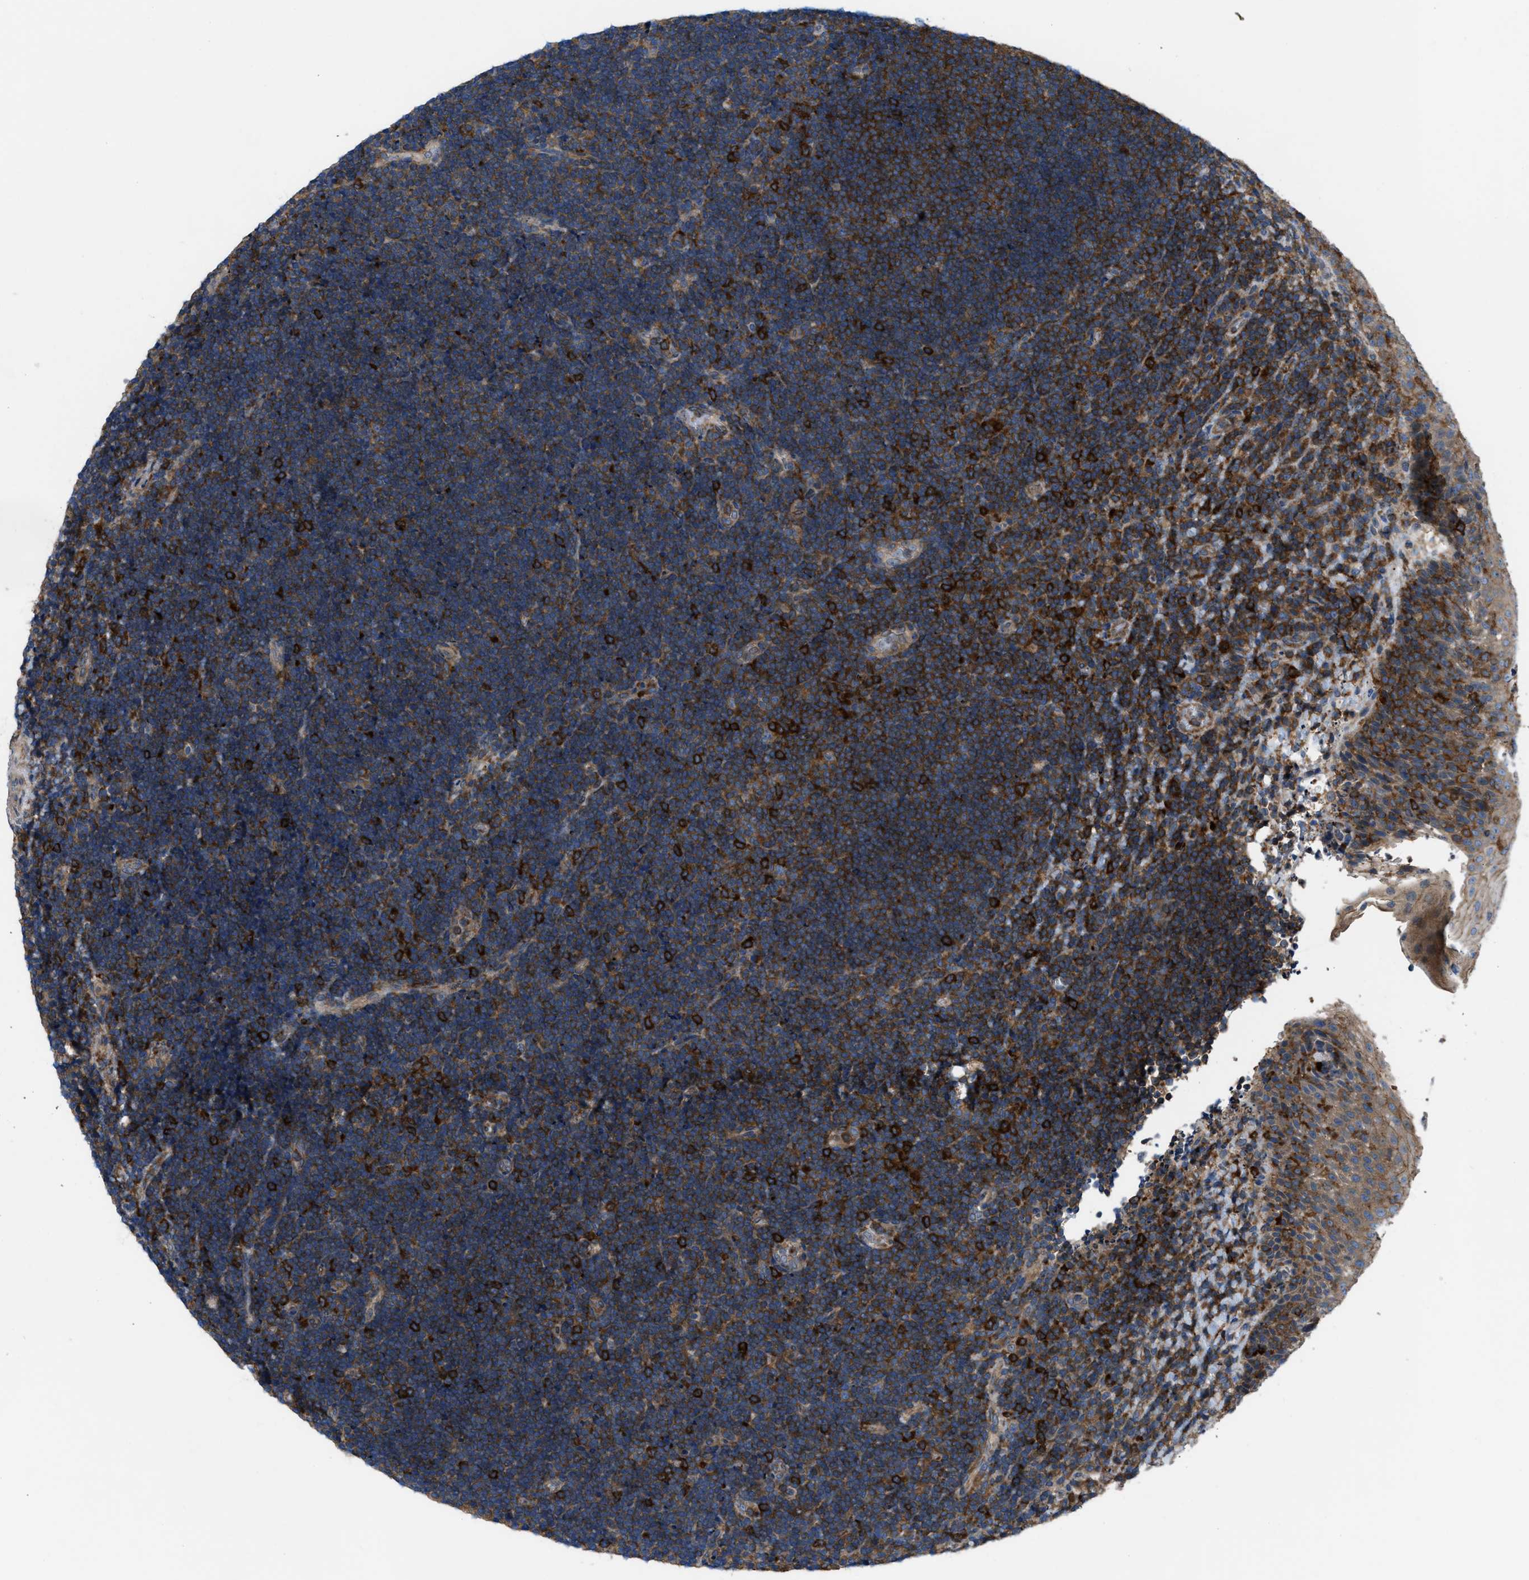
{"staining": {"intensity": "strong", "quantity": "25%-75%", "location": "cytoplasmic/membranous"}, "tissue": "lymphoma", "cell_type": "Tumor cells", "image_type": "cancer", "snomed": [{"axis": "morphology", "description": "Malignant lymphoma, non-Hodgkin's type, High grade"}, {"axis": "topography", "description": "Tonsil"}], "caption": "Tumor cells exhibit strong cytoplasmic/membranous staining in approximately 25%-75% of cells in malignant lymphoma, non-Hodgkin's type (high-grade). The protein of interest is stained brown, and the nuclei are stained in blue (DAB IHC with brightfield microscopy, high magnification).", "gene": "MYO18A", "patient": {"sex": "female", "age": 36}}